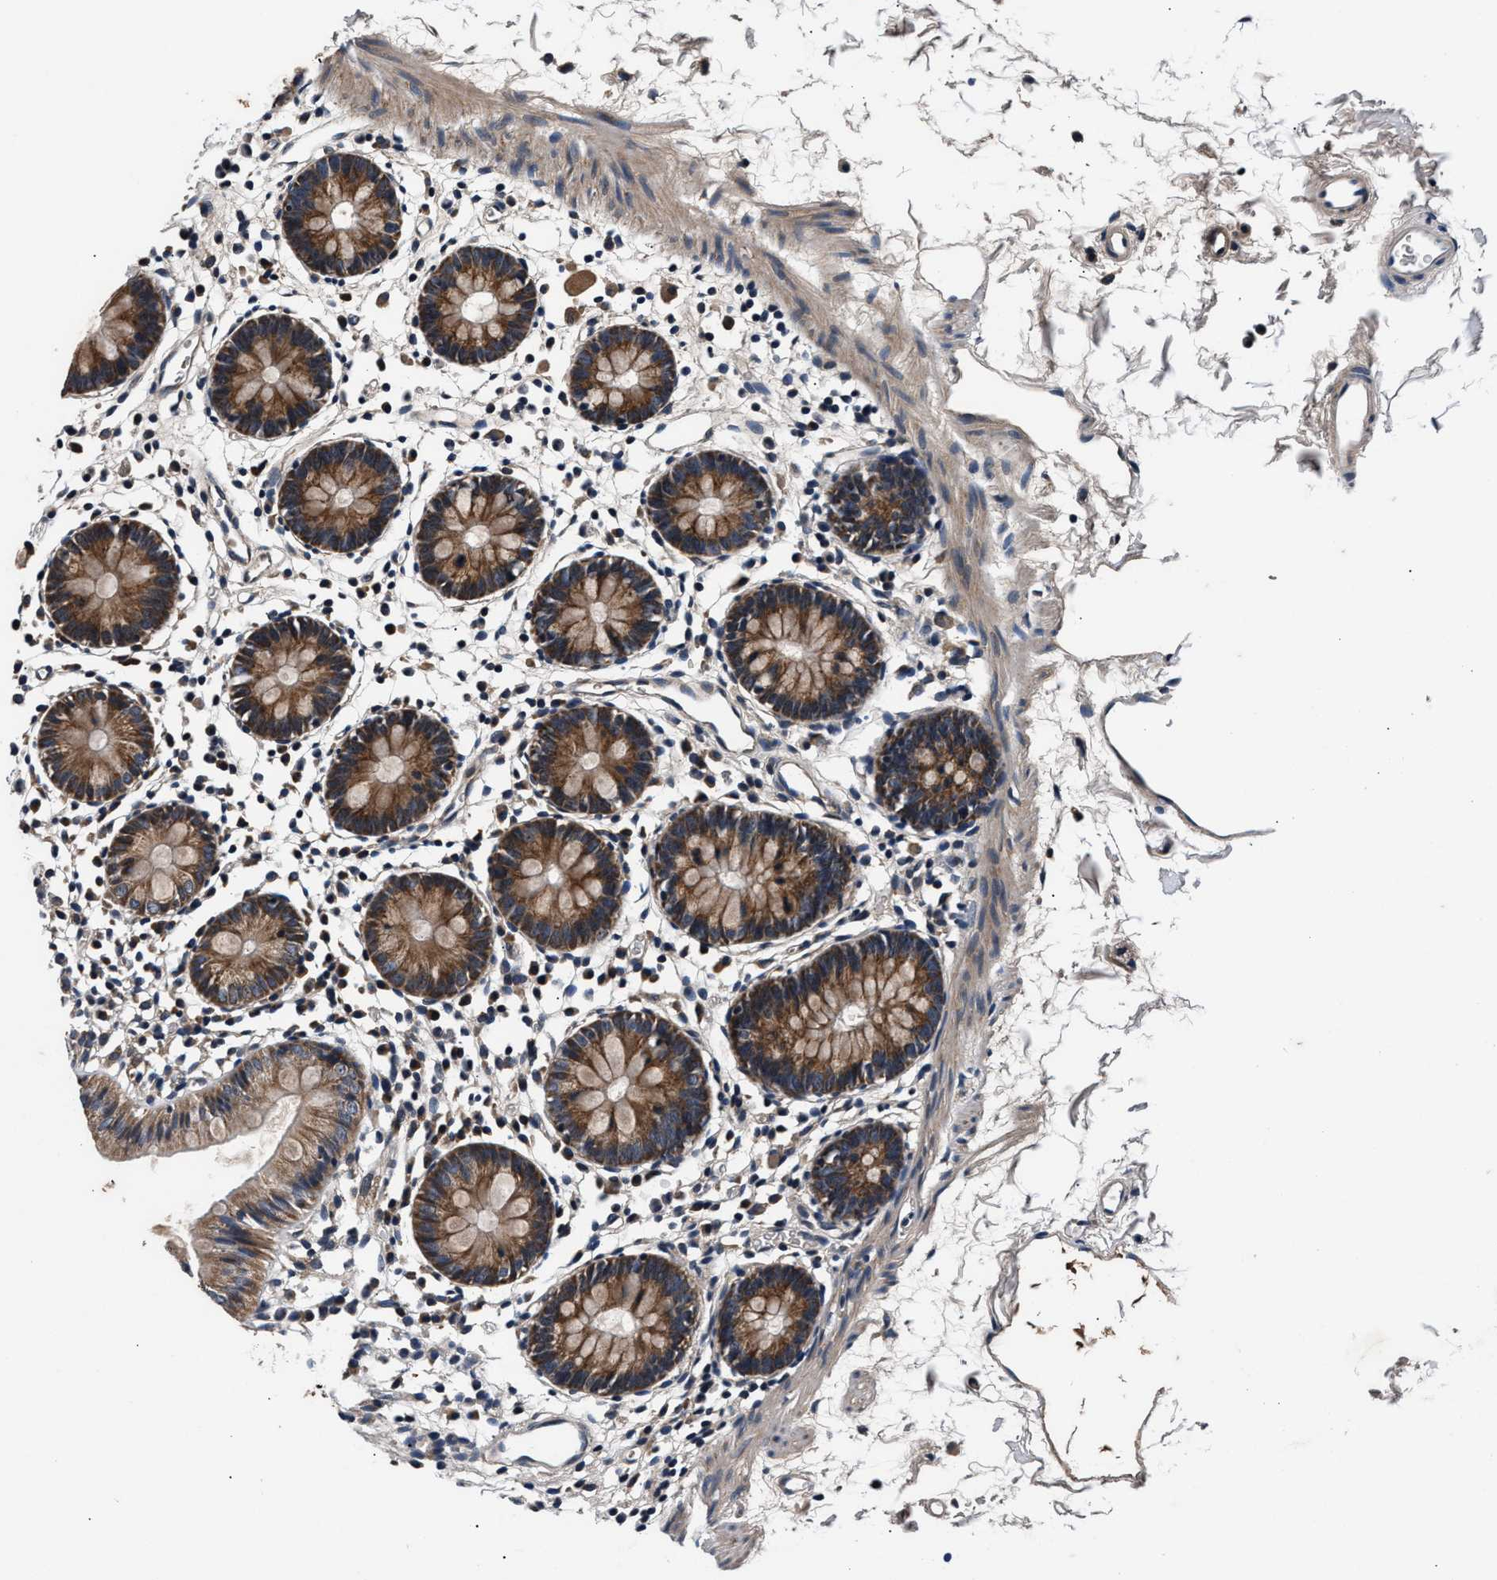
{"staining": {"intensity": "weak", "quantity": ">75%", "location": "cytoplasmic/membranous"}, "tissue": "colon", "cell_type": "Endothelial cells", "image_type": "normal", "snomed": [{"axis": "morphology", "description": "Normal tissue, NOS"}, {"axis": "topography", "description": "Colon"}], "caption": "An image showing weak cytoplasmic/membranous positivity in about >75% of endothelial cells in normal colon, as visualized by brown immunohistochemical staining.", "gene": "IMMT", "patient": {"sex": "male", "age": 14}}